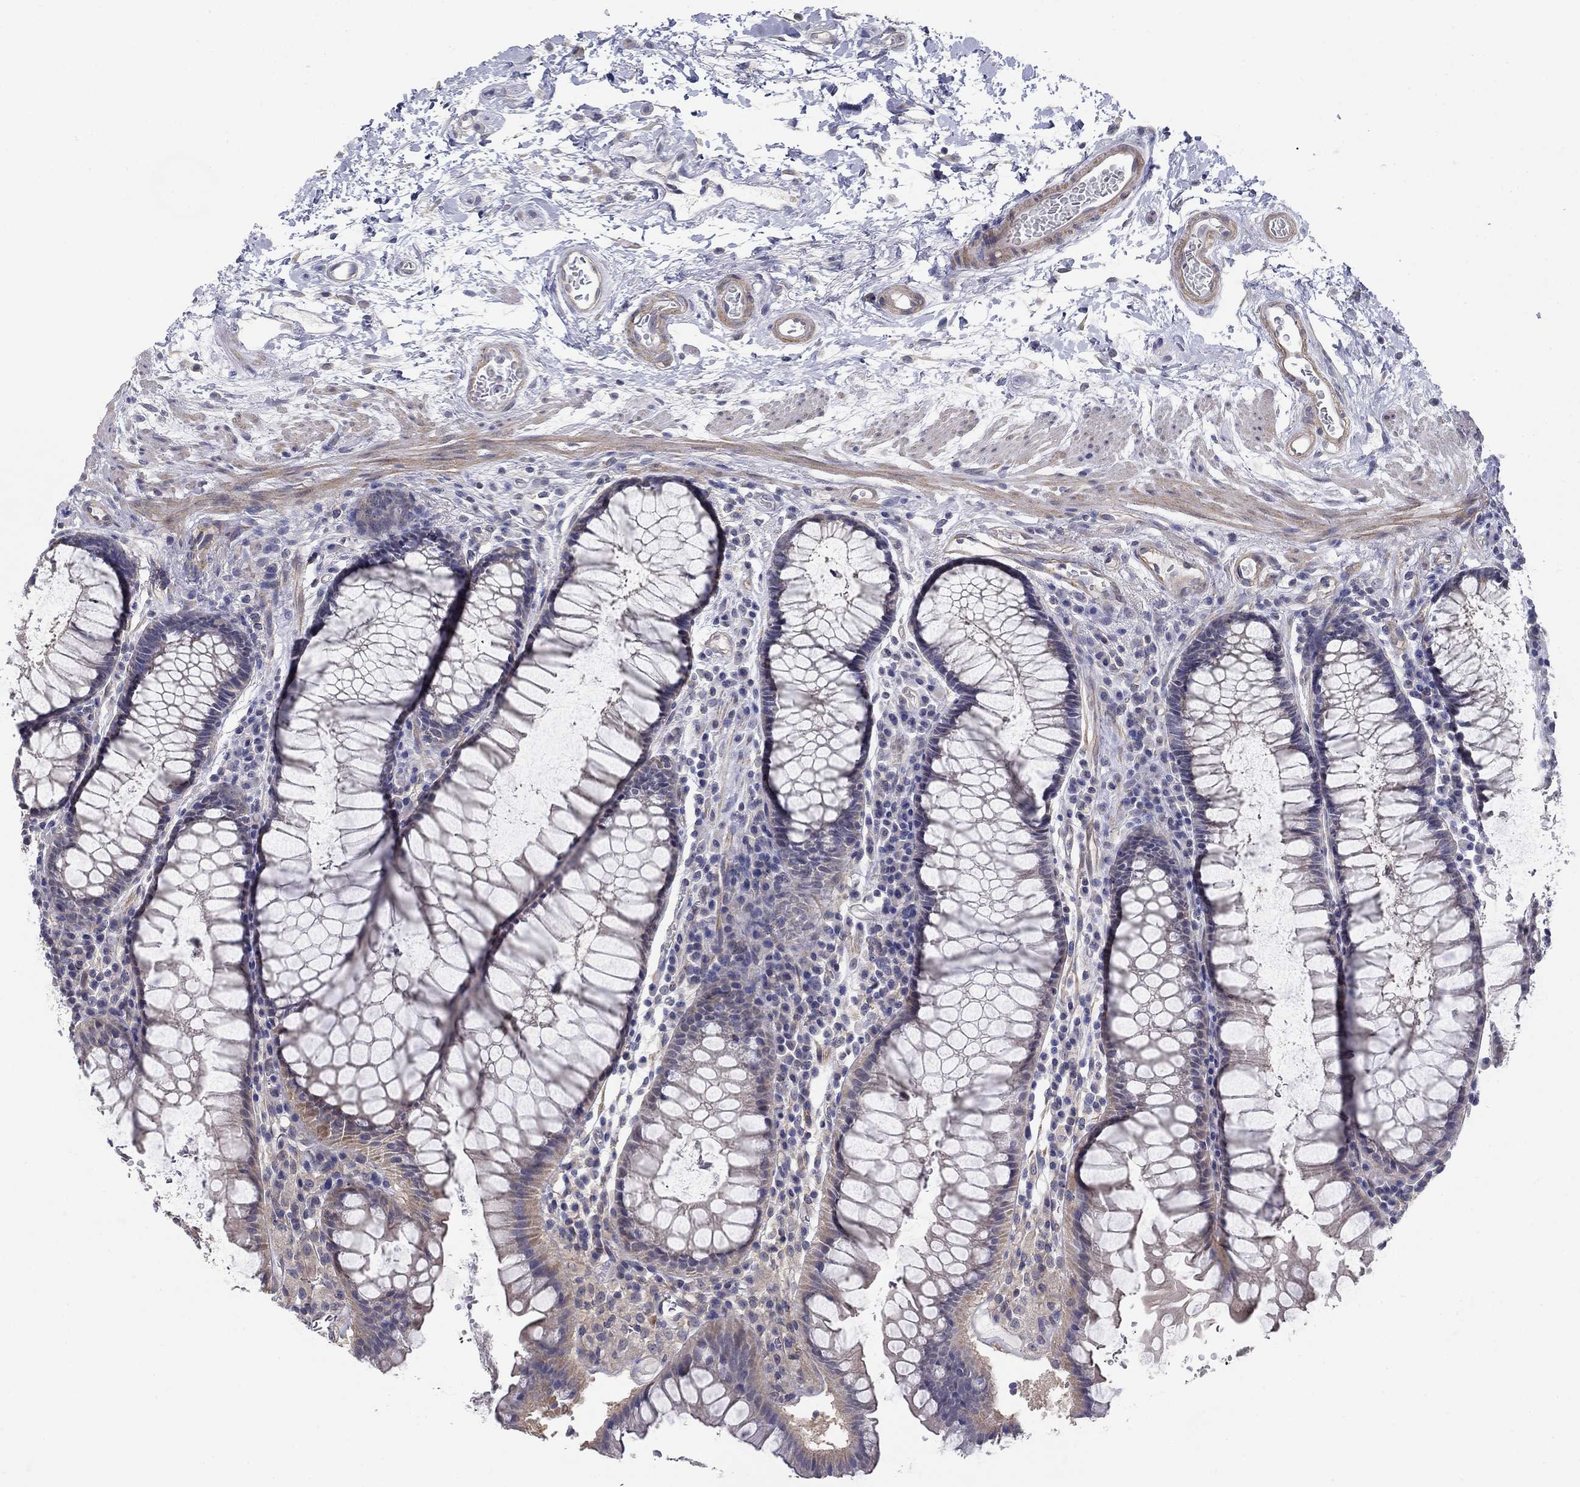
{"staining": {"intensity": "negative", "quantity": "none", "location": "none"}, "tissue": "rectum", "cell_type": "Glandular cells", "image_type": "normal", "snomed": [{"axis": "morphology", "description": "Normal tissue, NOS"}, {"axis": "topography", "description": "Rectum"}], "caption": "Glandular cells show no significant expression in normal rectum. Nuclei are stained in blue.", "gene": "GRK7", "patient": {"sex": "female", "age": 68}}